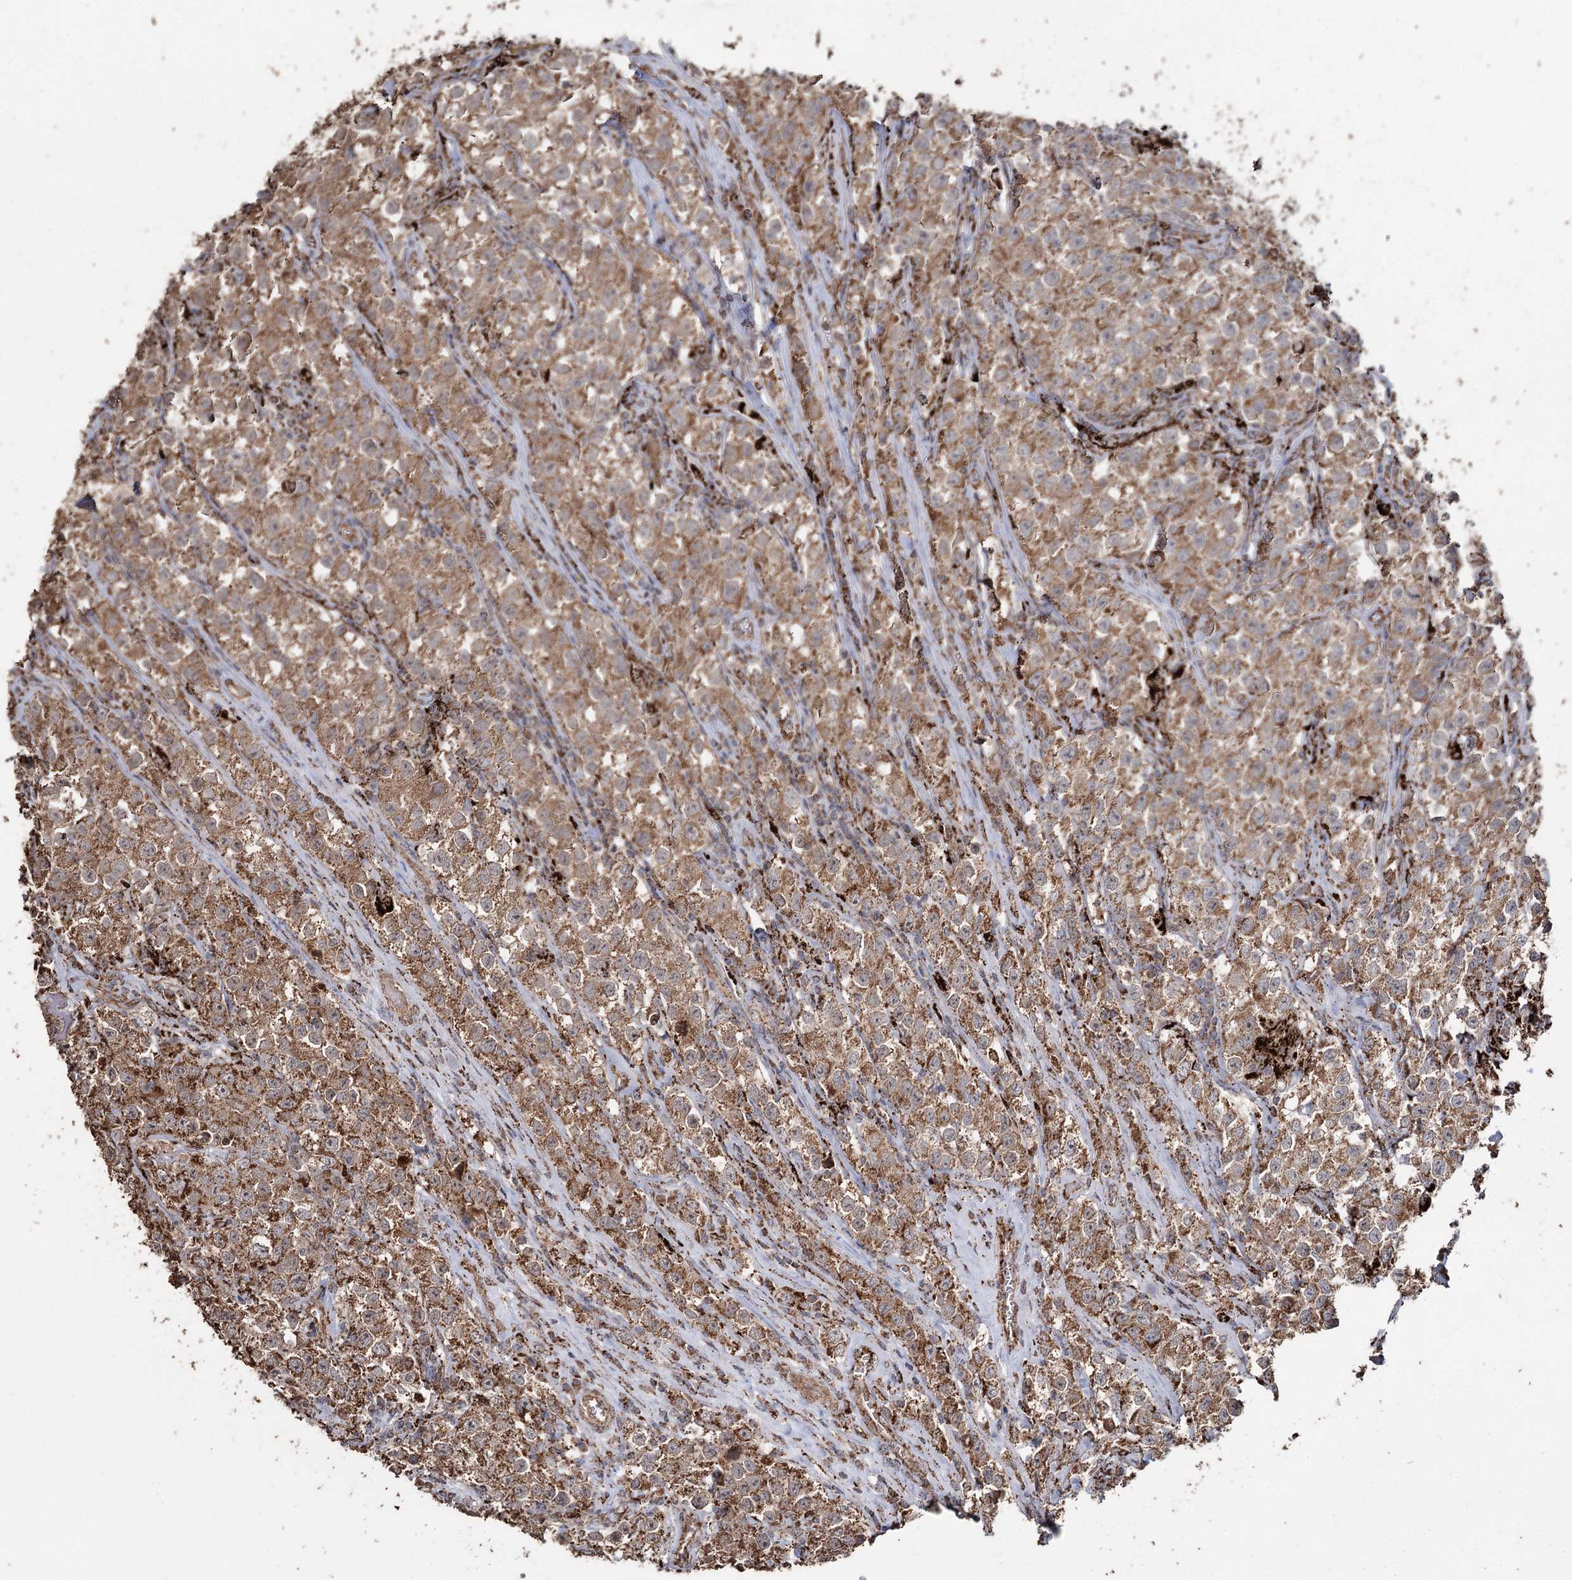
{"staining": {"intensity": "moderate", "quantity": ">75%", "location": "cytoplasmic/membranous"}, "tissue": "testis cancer", "cell_type": "Tumor cells", "image_type": "cancer", "snomed": [{"axis": "morphology", "description": "Seminoma, NOS"}, {"axis": "morphology", "description": "Carcinoma, Embryonal, NOS"}, {"axis": "topography", "description": "Testis"}], "caption": "Protein staining of testis cancer (seminoma) tissue displays moderate cytoplasmic/membranous positivity in approximately >75% of tumor cells.", "gene": "SLF2", "patient": {"sex": "male", "age": 43}}